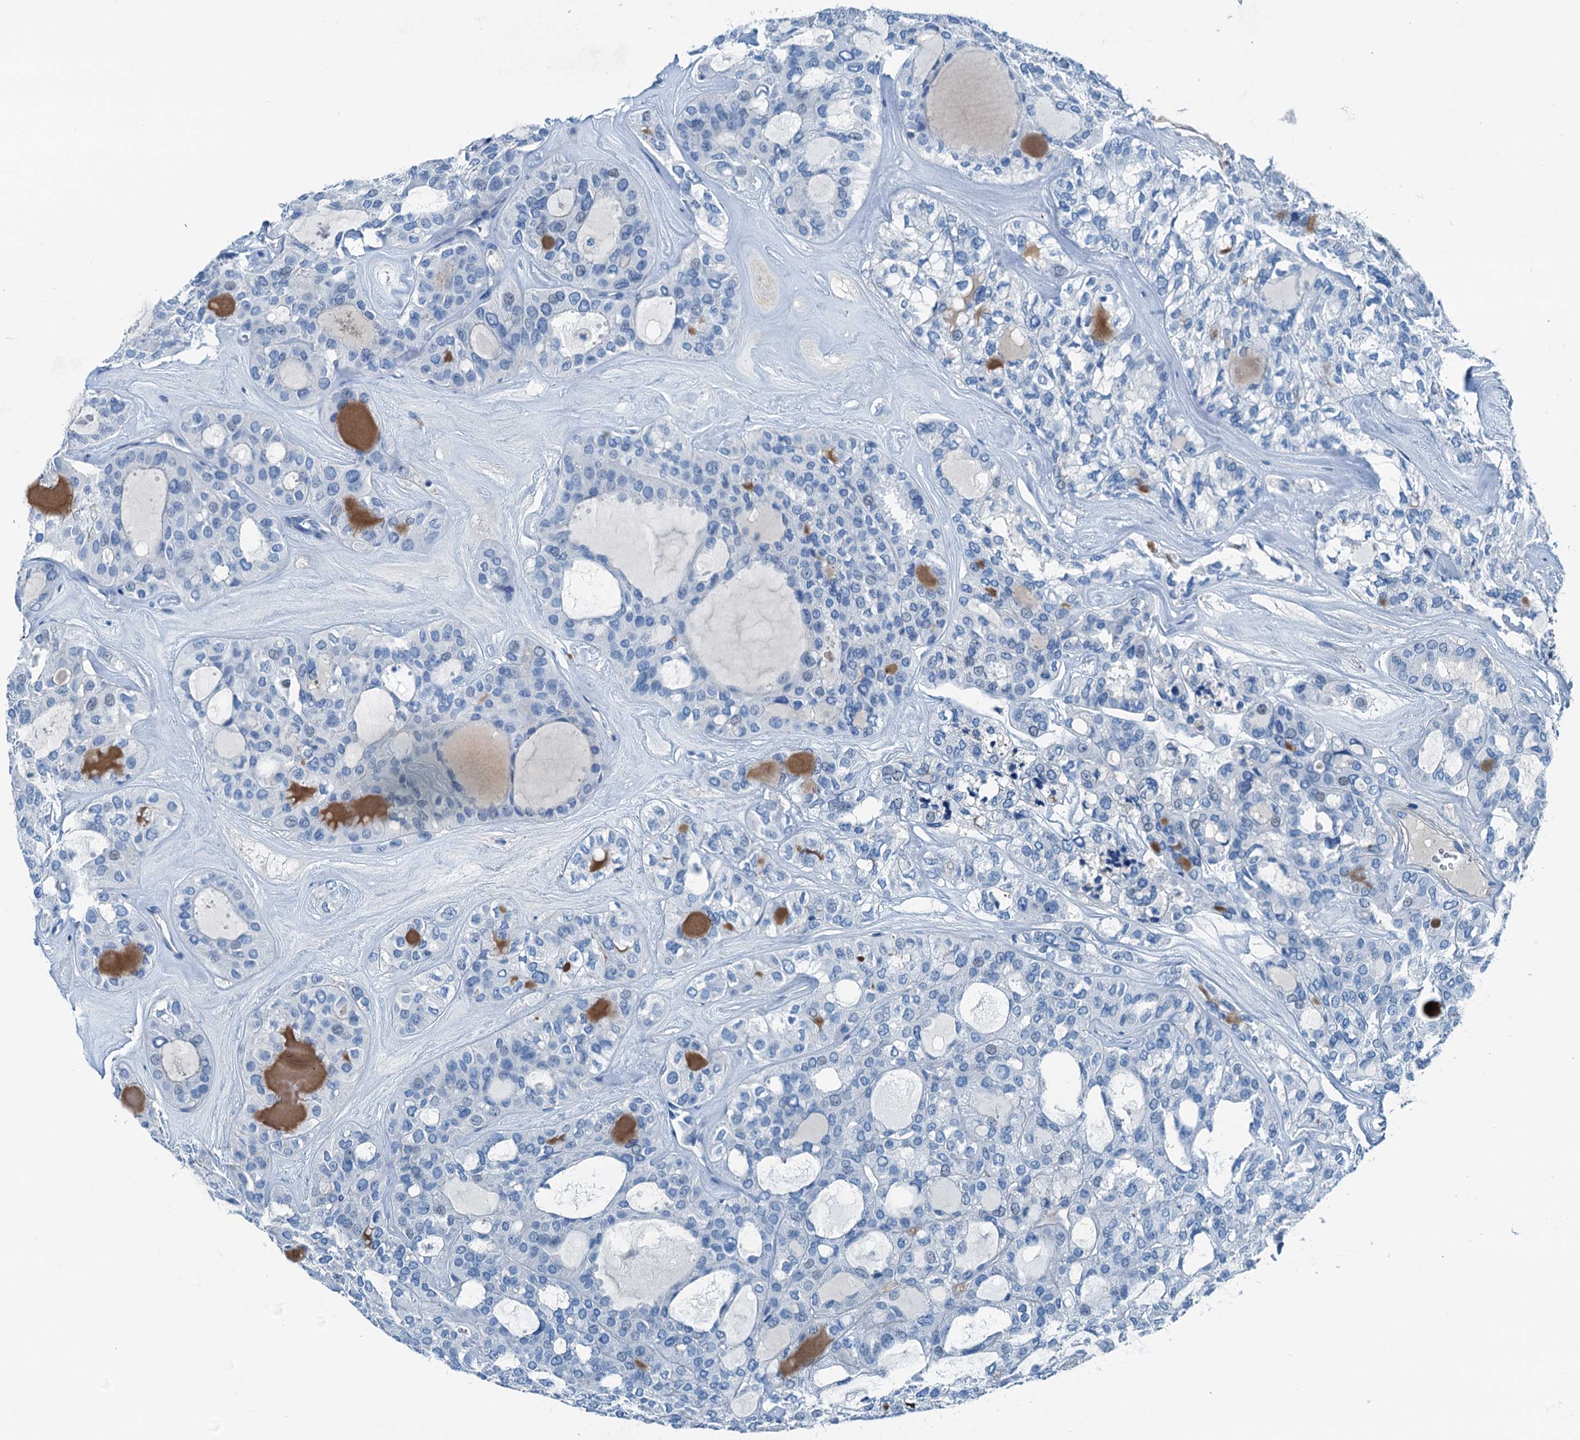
{"staining": {"intensity": "negative", "quantity": "none", "location": "none"}, "tissue": "thyroid cancer", "cell_type": "Tumor cells", "image_type": "cancer", "snomed": [{"axis": "morphology", "description": "Follicular adenoma carcinoma, NOS"}, {"axis": "topography", "description": "Thyroid gland"}], "caption": "Tumor cells are negative for protein expression in human thyroid follicular adenoma carcinoma.", "gene": "RAB3IL1", "patient": {"sex": "male", "age": 75}}